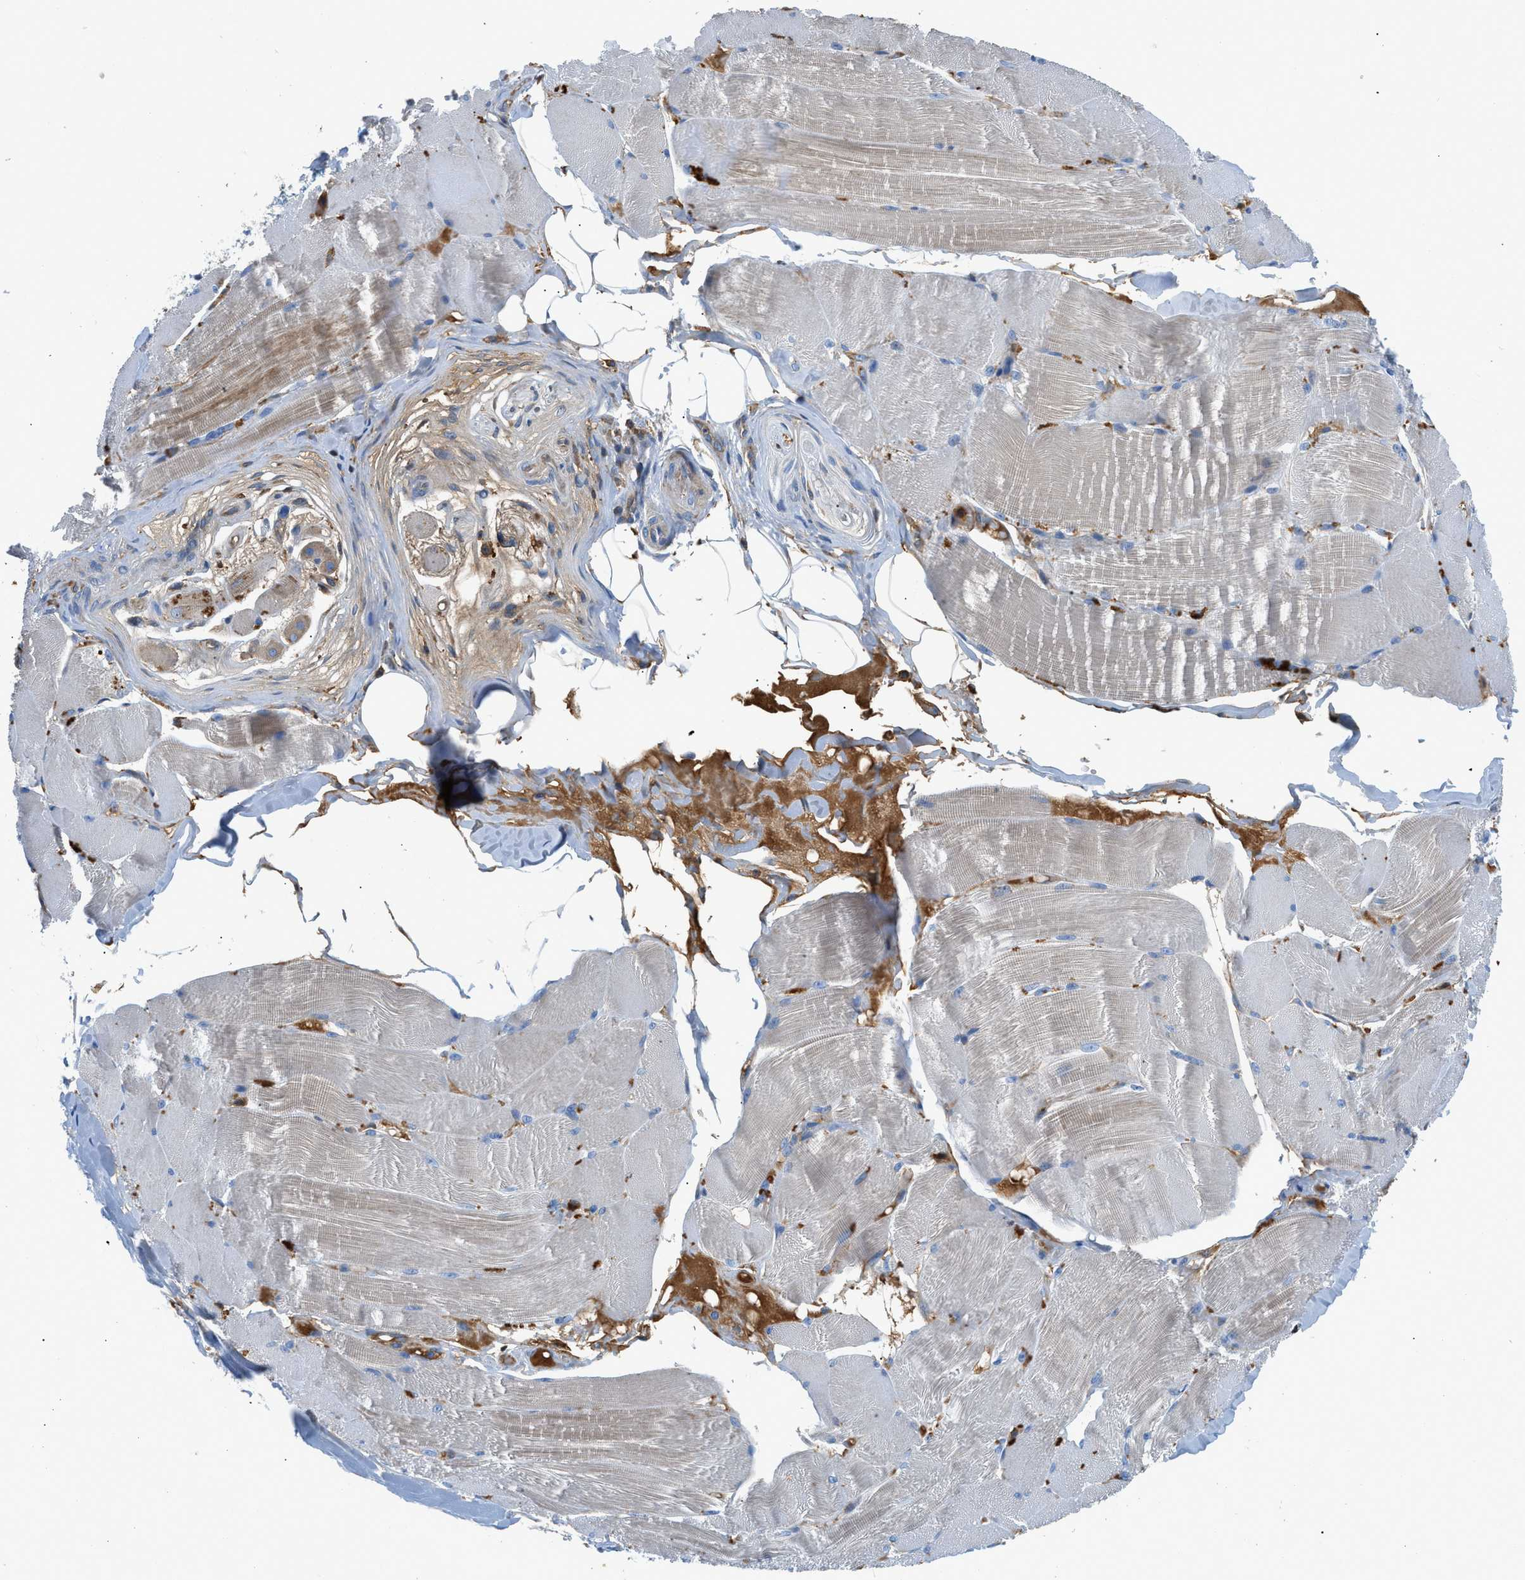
{"staining": {"intensity": "weak", "quantity": "<25%", "location": "cytoplasmic/membranous"}, "tissue": "skeletal muscle", "cell_type": "Myocytes", "image_type": "normal", "snomed": [{"axis": "morphology", "description": "Normal tissue, NOS"}, {"axis": "topography", "description": "Skin"}, {"axis": "topography", "description": "Skeletal muscle"}], "caption": "A histopathology image of human skeletal muscle is negative for staining in myocytes.", "gene": "ATP6V0D1", "patient": {"sex": "male", "age": 83}}